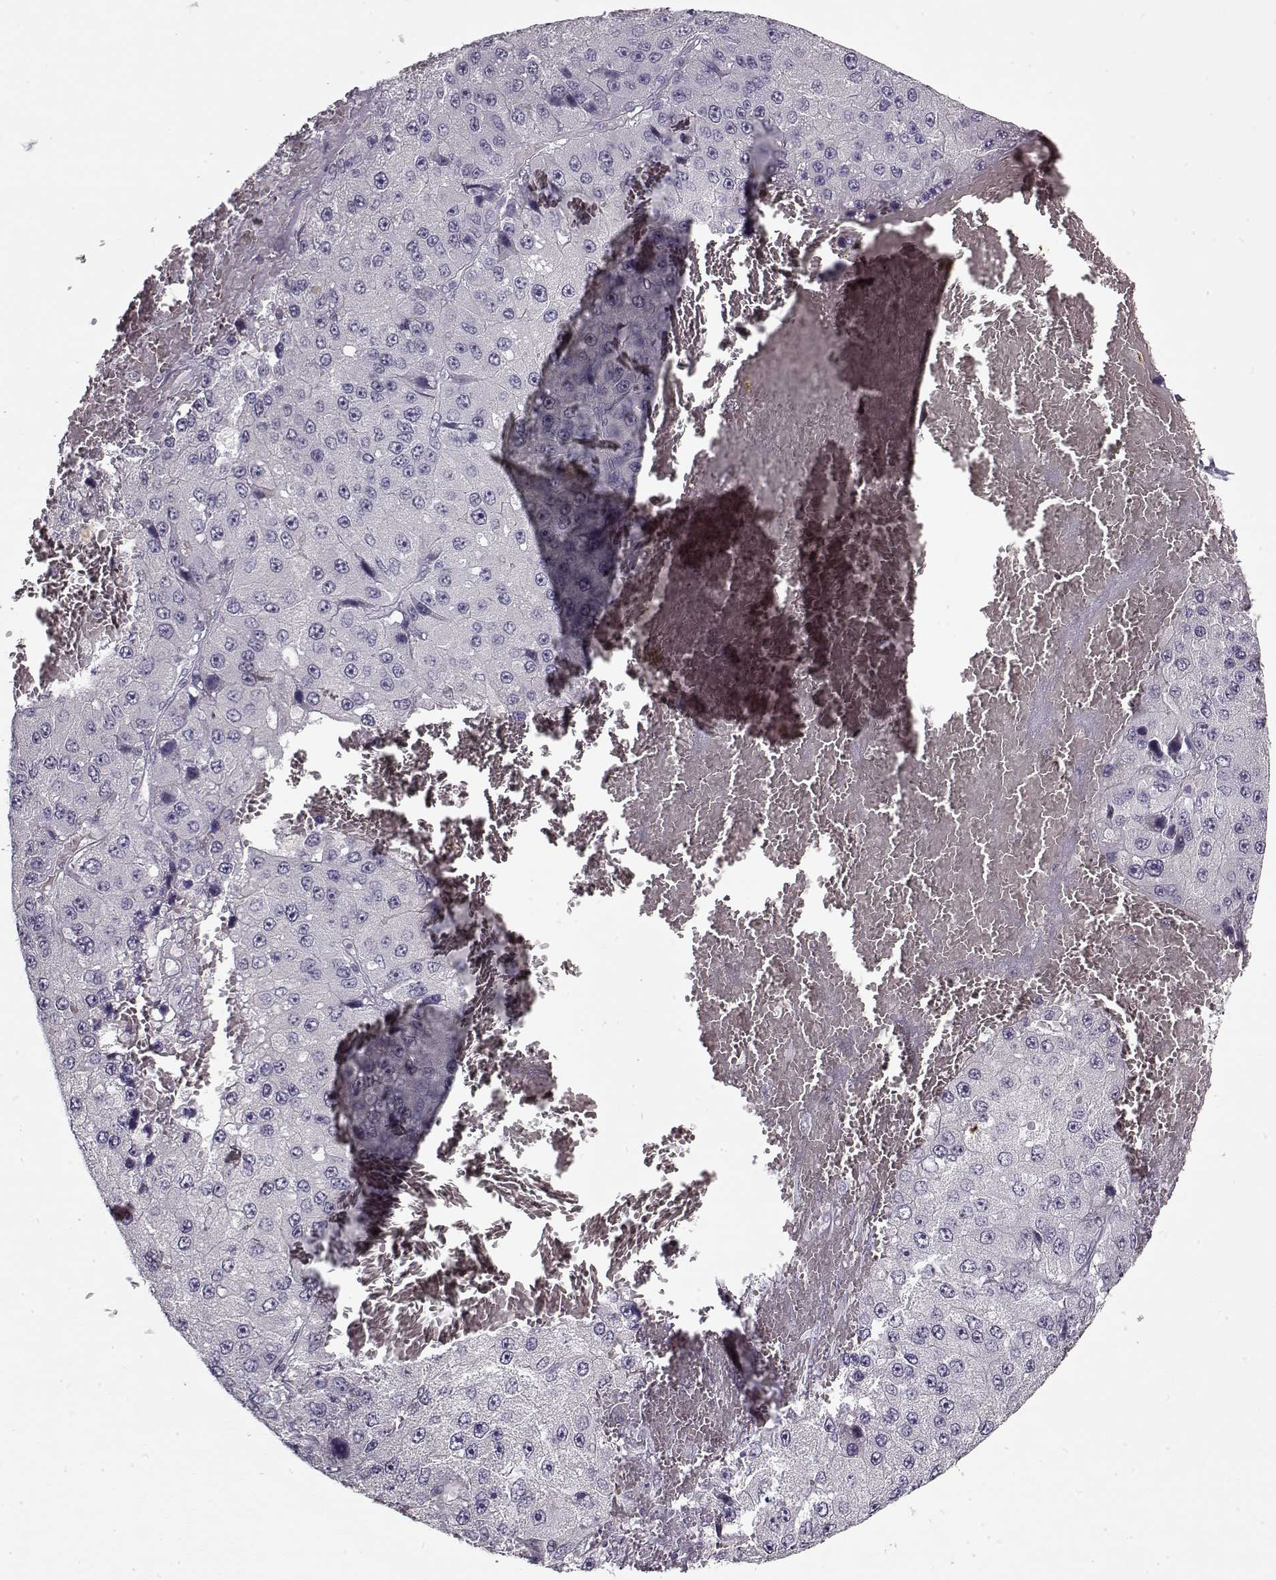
{"staining": {"intensity": "negative", "quantity": "none", "location": "none"}, "tissue": "liver cancer", "cell_type": "Tumor cells", "image_type": "cancer", "snomed": [{"axis": "morphology", "description": "Carcinoma, Hepatocellular, NOS"}, {"axis": "topography", "description": "Liver"}], "caption": "This image is of hepatocellular carcinoma (liver) stained with immunohistochemistry to label a protein in brown with the nuclei are counter-stained blue. There is no staining in tumor cells.", "gene": "KRT9", "patient": {"sex": "female", "age": 73}}